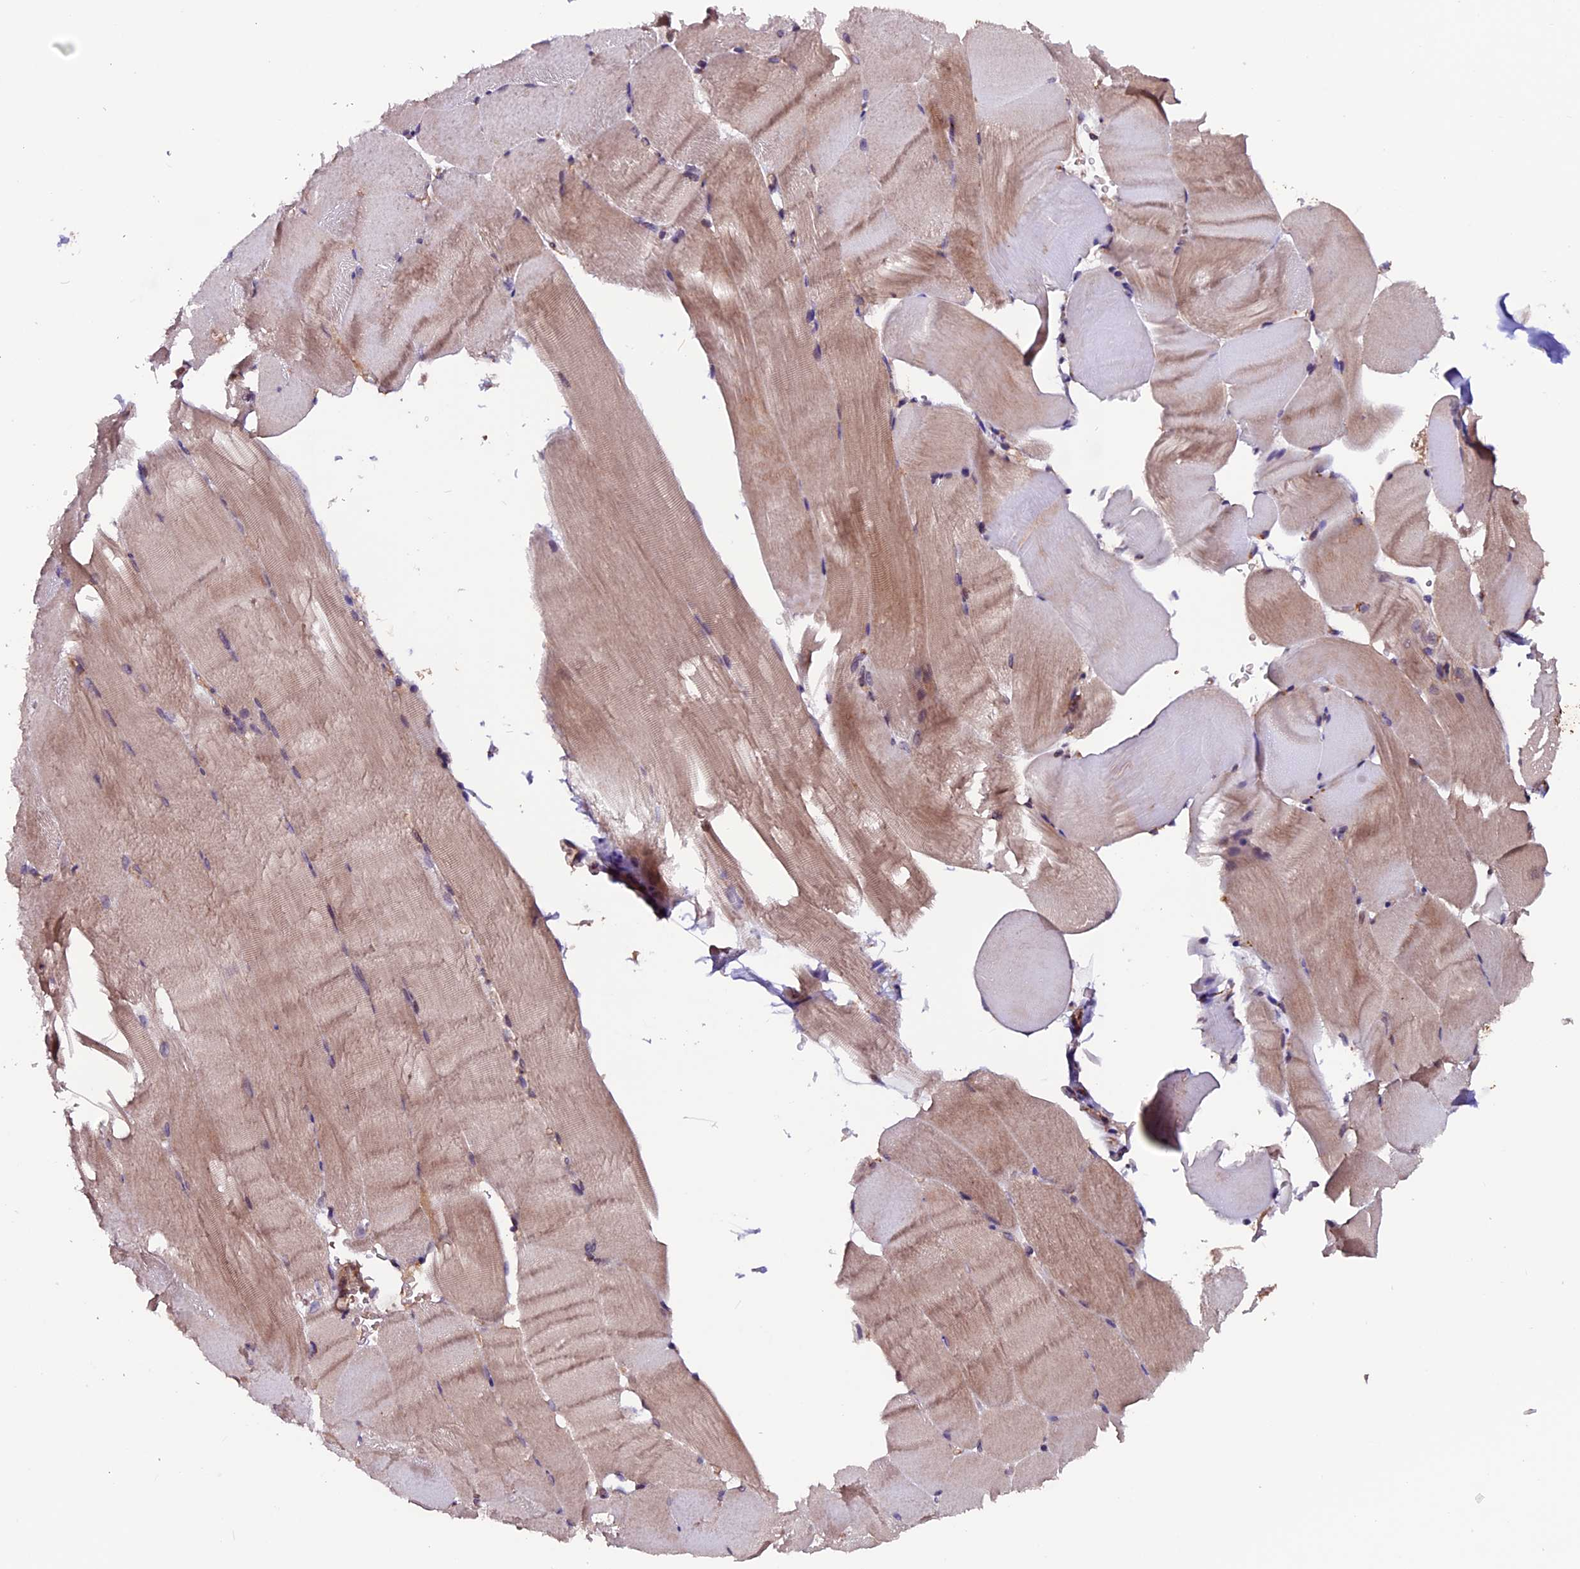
{"staining": {"intensity": "weak", "quantity": "25%-75%", "location": "cytoplasmic/membranous"}, "tissue": "skeletal muscle", "cell_type": "Myocytes", "image_type": "normal", "snomed": [{"axis": "morphology", "description": "Normal tissue, NOS"}, {"axis": "topography", "description": "Skeletal muscle"}, {"axis": "topography", "description": "Parathyroid gland"}], "caption": "Protein analysis of normal skeletal muscle displays weak cytoplasmic/membranous expression in about 25%-75% of myocytes. The staining was performed using DAB, with brown indicating positive protein expression. Nuclei are stained blue with hematoxylin.", "gene": "ZNF598", "patient": {"sex": "female", "age": 37}}